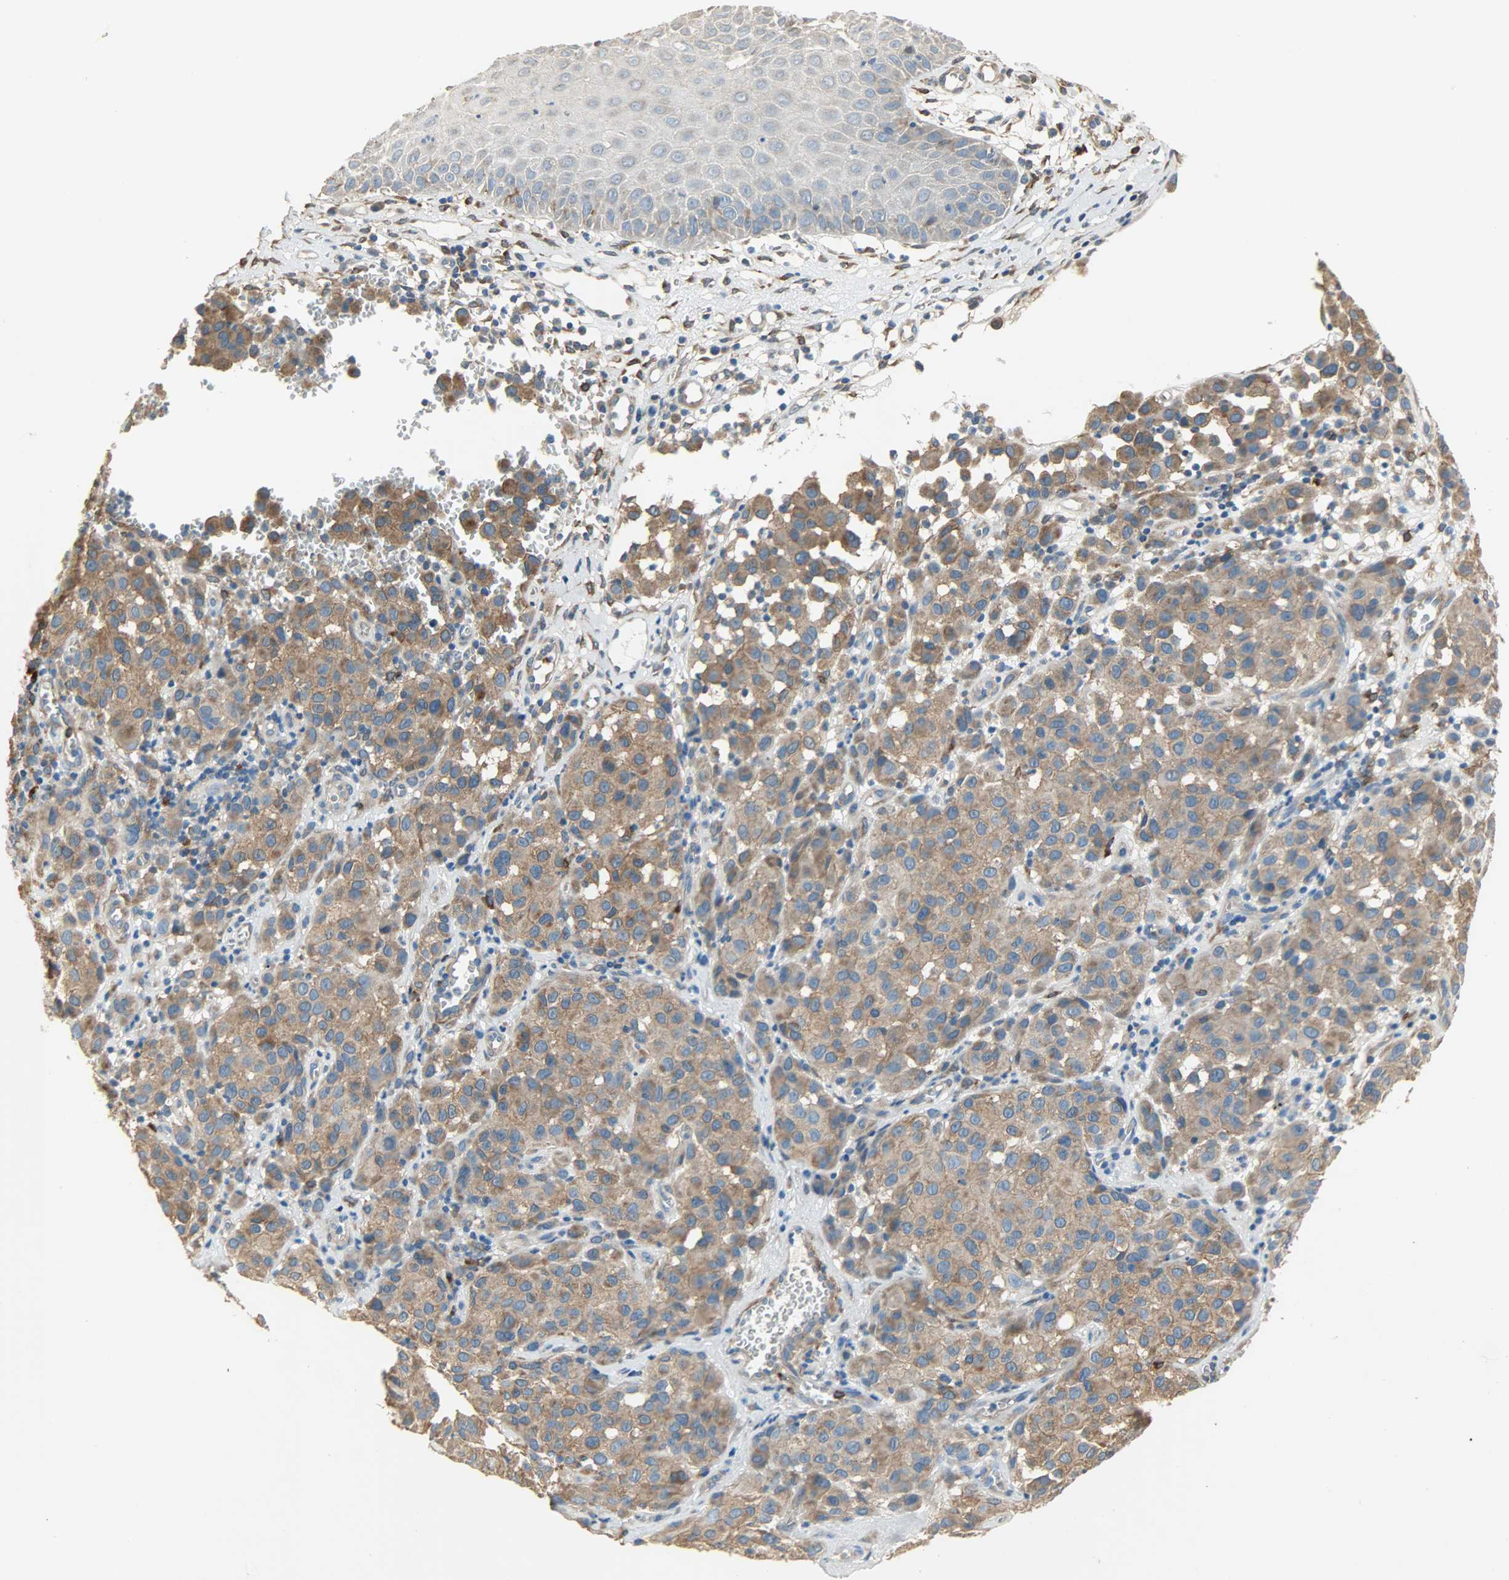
{"staining": {"intensity": "strong", "quantity": ">75%", "location": "cytoplasmic/membranous"}, "tissue": "melanoma", "cell_type": "Tumor cells", "image_type": "cancer", "snomed": [{"axis": "morphology", "description": "Malignant melanoma, NOS"}, {"axis": "topography", "description": "Skin"}], "caption": "Human melanoma stained for a protein (brown) demonstrates strong cytoplasmic/membranous positive expression in approximately >75% of tumor cells.", "gene": "C1orf198", "patient": {"sex": "female", "age": 21}}